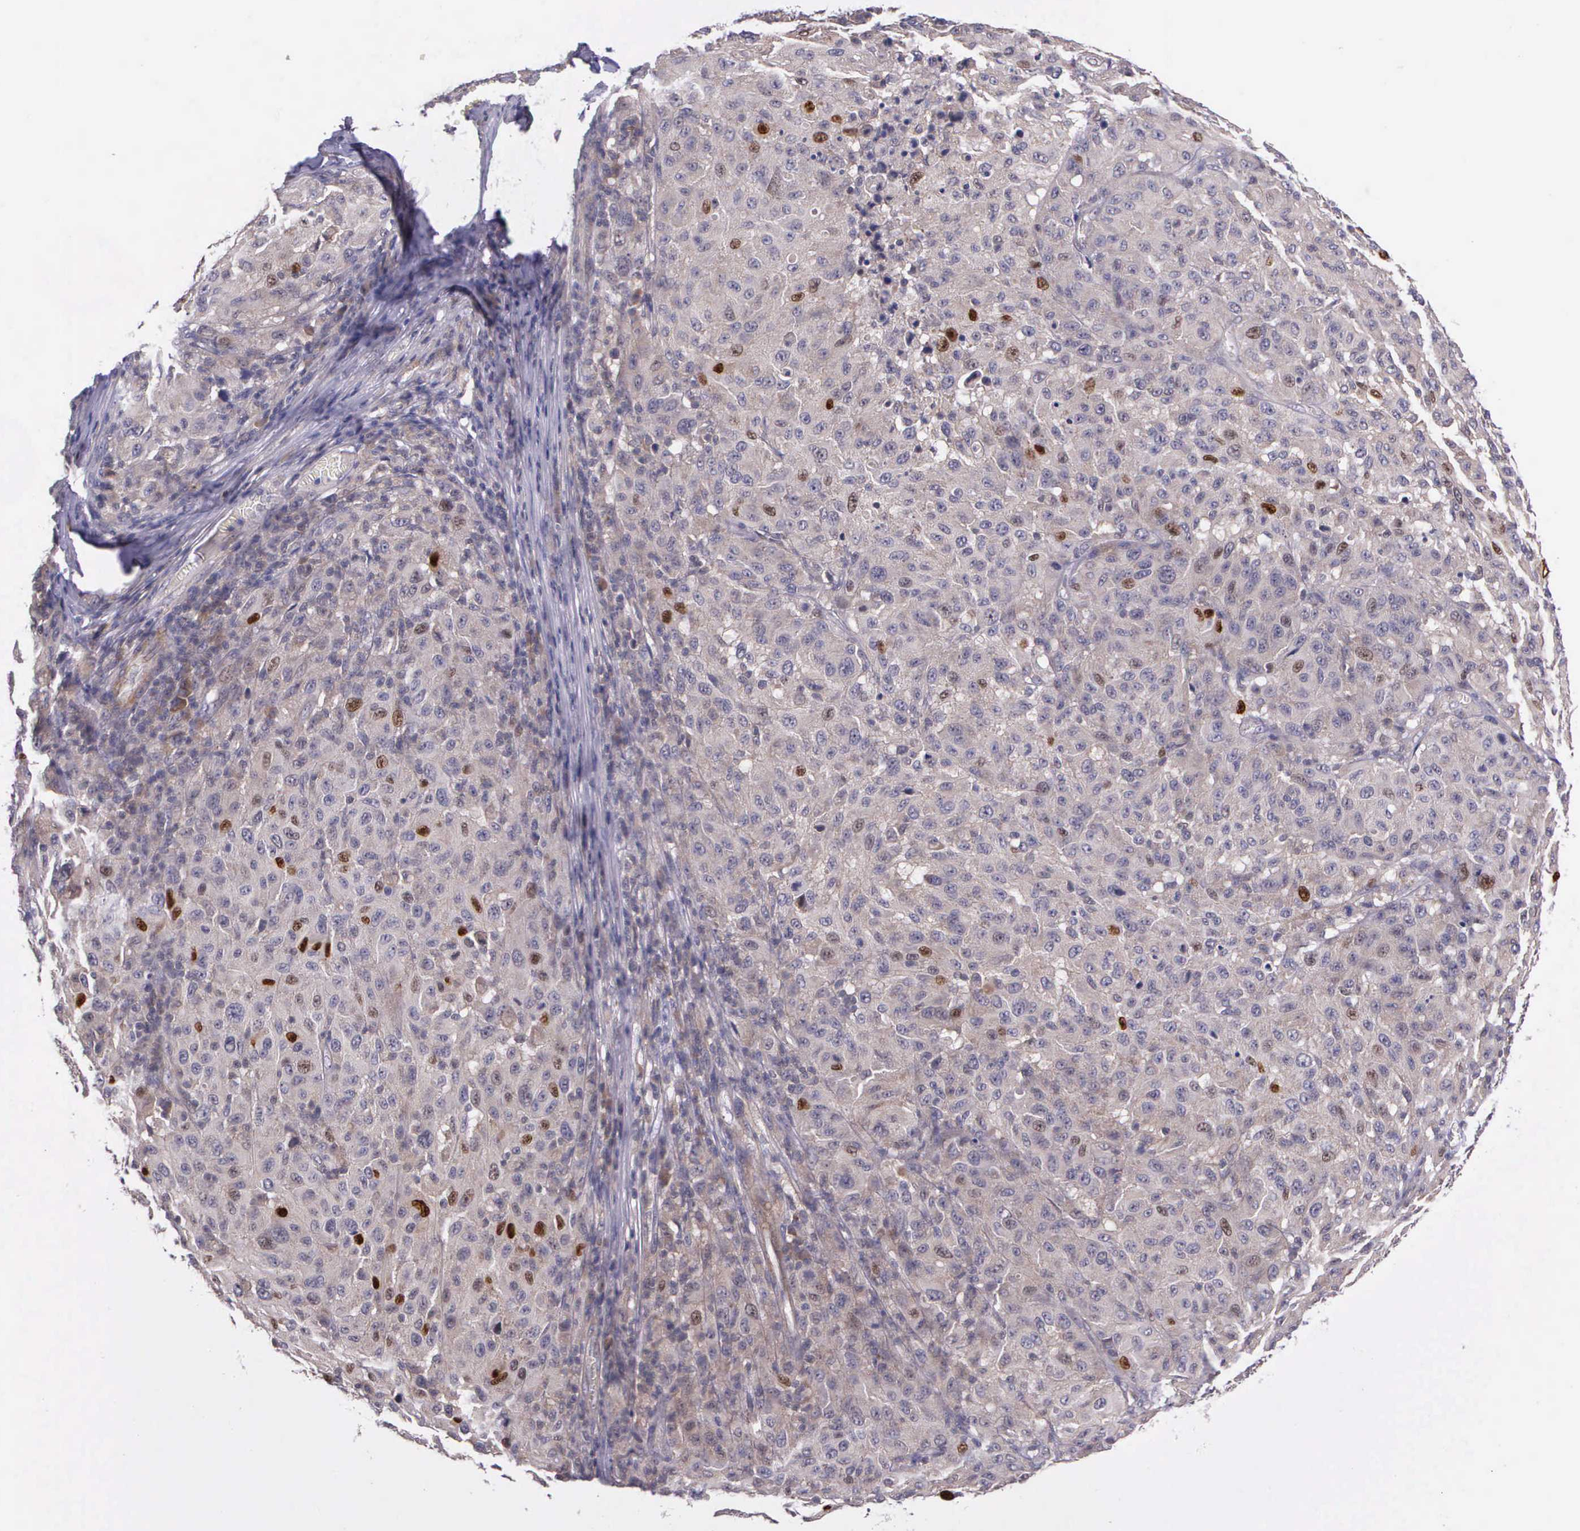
{"staining": {"intensity": "strong", "quantity": "<25%", "location": "nuclear"}, "tissue": "melanoma", "cell_type": "Tumor cells", "image_type": "cancer", "snomed": [{"axis": "morphology", "description": "Malignant melanoma, NOS"}, {"axis": "topography", "description": "Skin"}], "caption": "Protein analysis of malignant melanoma tissue demonstrates strong nuclear expression in approximately <25% of tumor cells.", "gene": "PRICKLE3", "patient": {"sex": "female", "age": 77}}